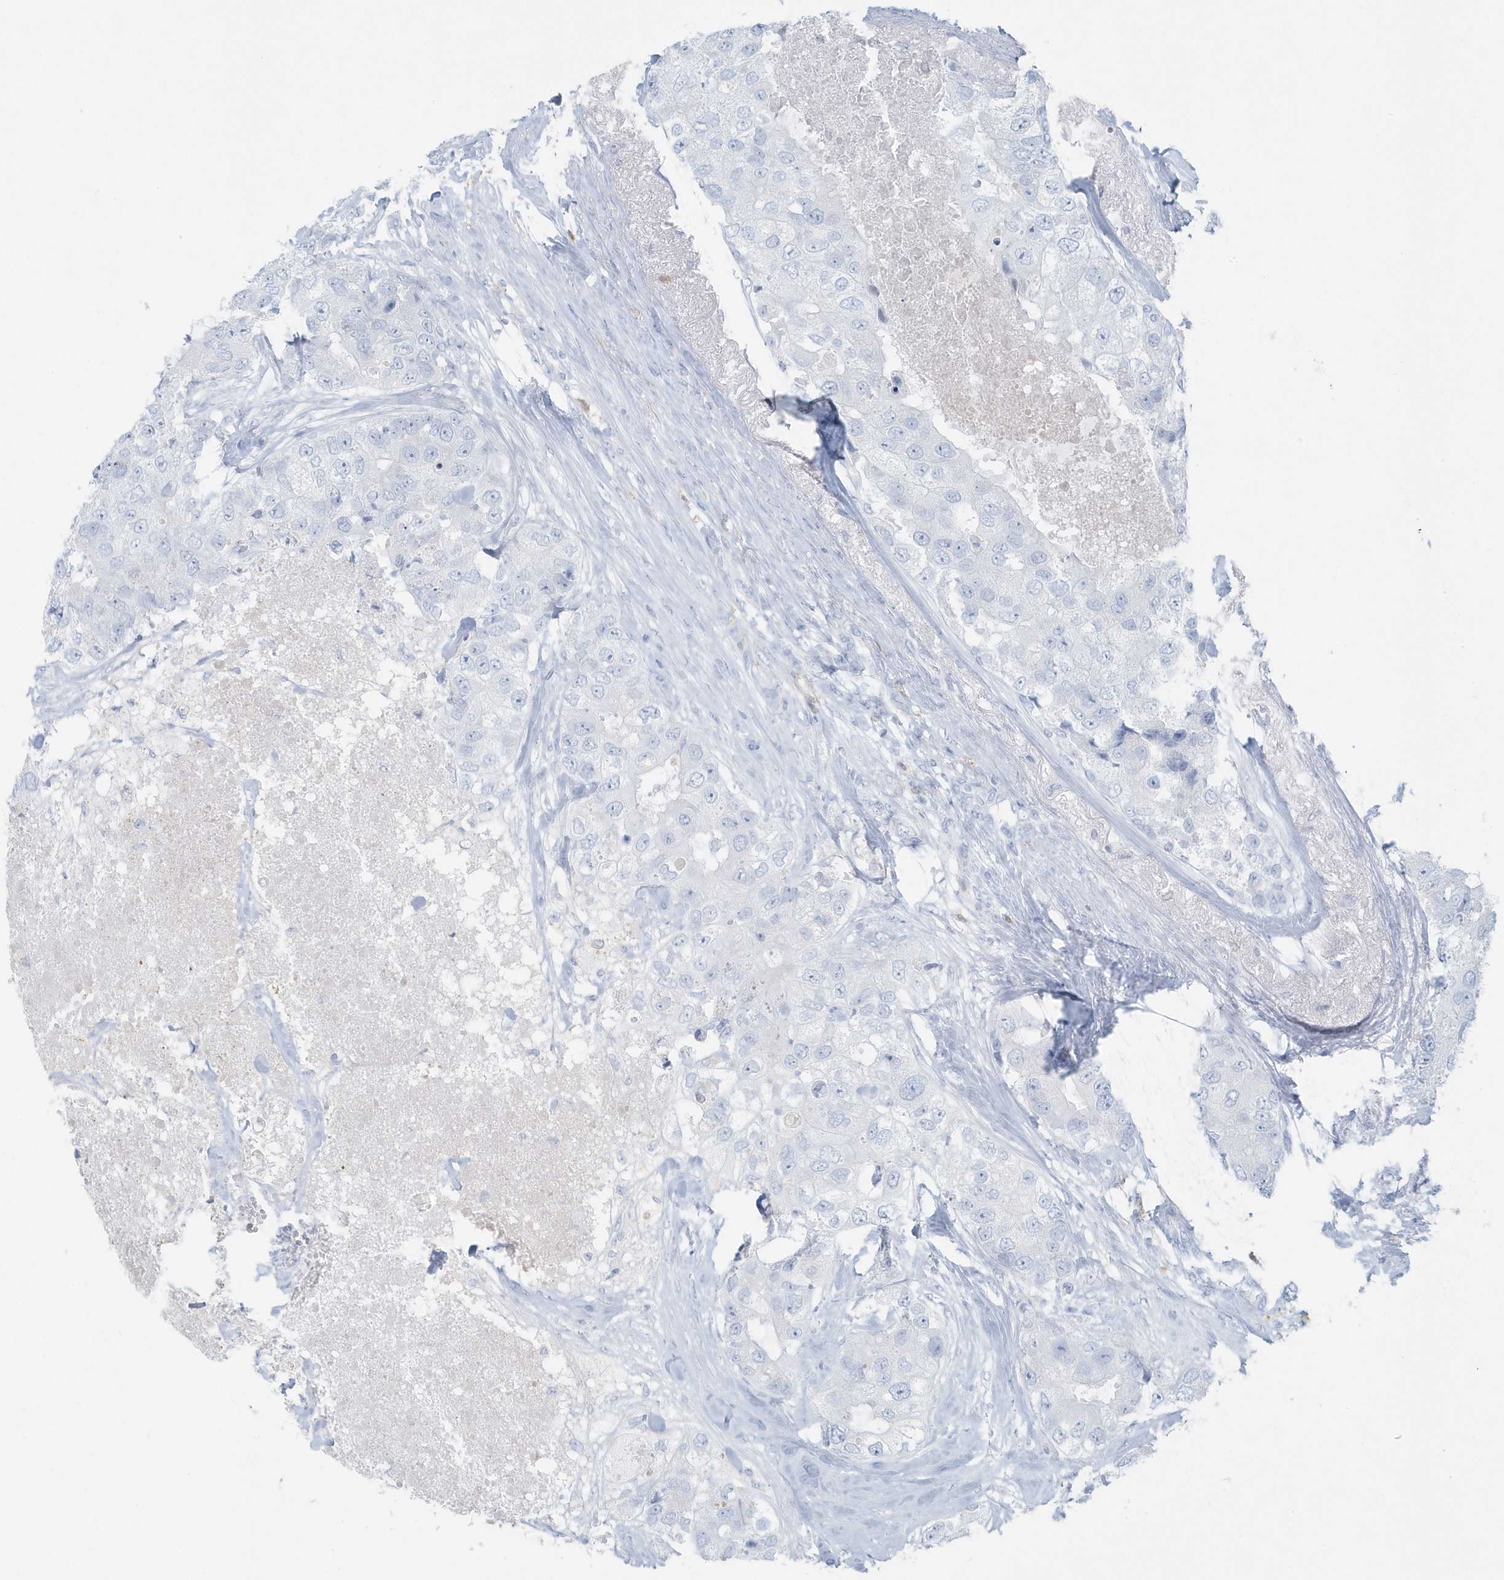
{"staining": {"intensity": "negative", "quantity": "none", "location": "none"}, "tissue": "breast cancer", "cell_type": "Tumor cells", "image_type": "cancer", "snomed": [{"axis": "morphology", "description": "Duct carcinoma"}, {"axis": "topography", "description": "Breast"}], "caption": "Tumor cells show no significant protein staining in breast cancer.", "gene": "FAM98A", "patient": {"sex": "female", "age": 62}}